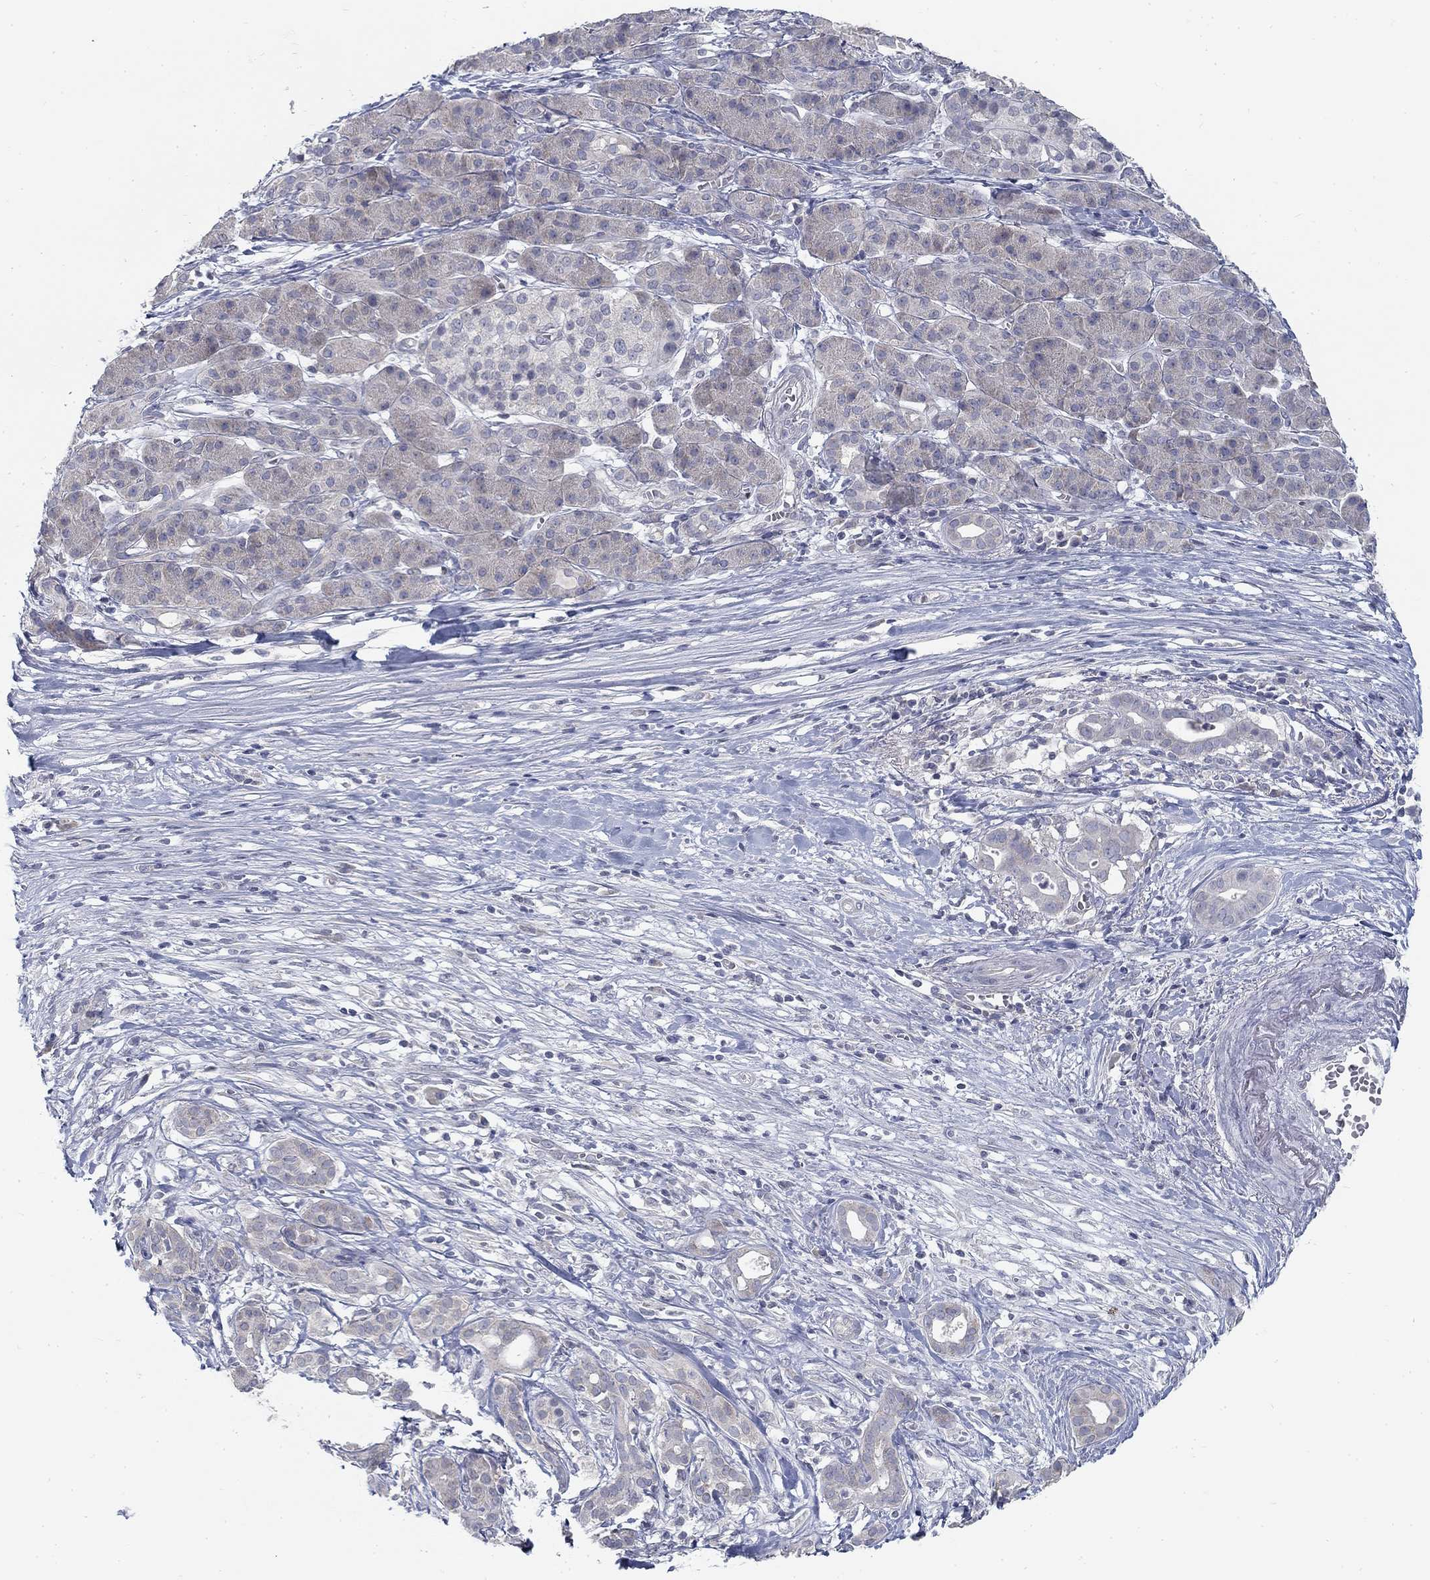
{"staining": {"intensity": "negative", "quantity": "none", "location": "none"}, "tissue": "pancreatic cancer", "cell_type": "Tumor cells", "image_type": "cancer", "snomed": [{"axis": "morphology", "description": "Adenocarcinoma, NOS"}, {"axis": "topography", "description": "Pancreas"}], "caption": "IHC micrograph of neoplastic tissue: human adenocarcinoma (pancreatic) stained with DAB (3,3'-diaminobenzidine) exhibits no significant protein staining in tumor cells.", "gene": "ATP1A3", "patient": {"sex": "male", "age": 61}}